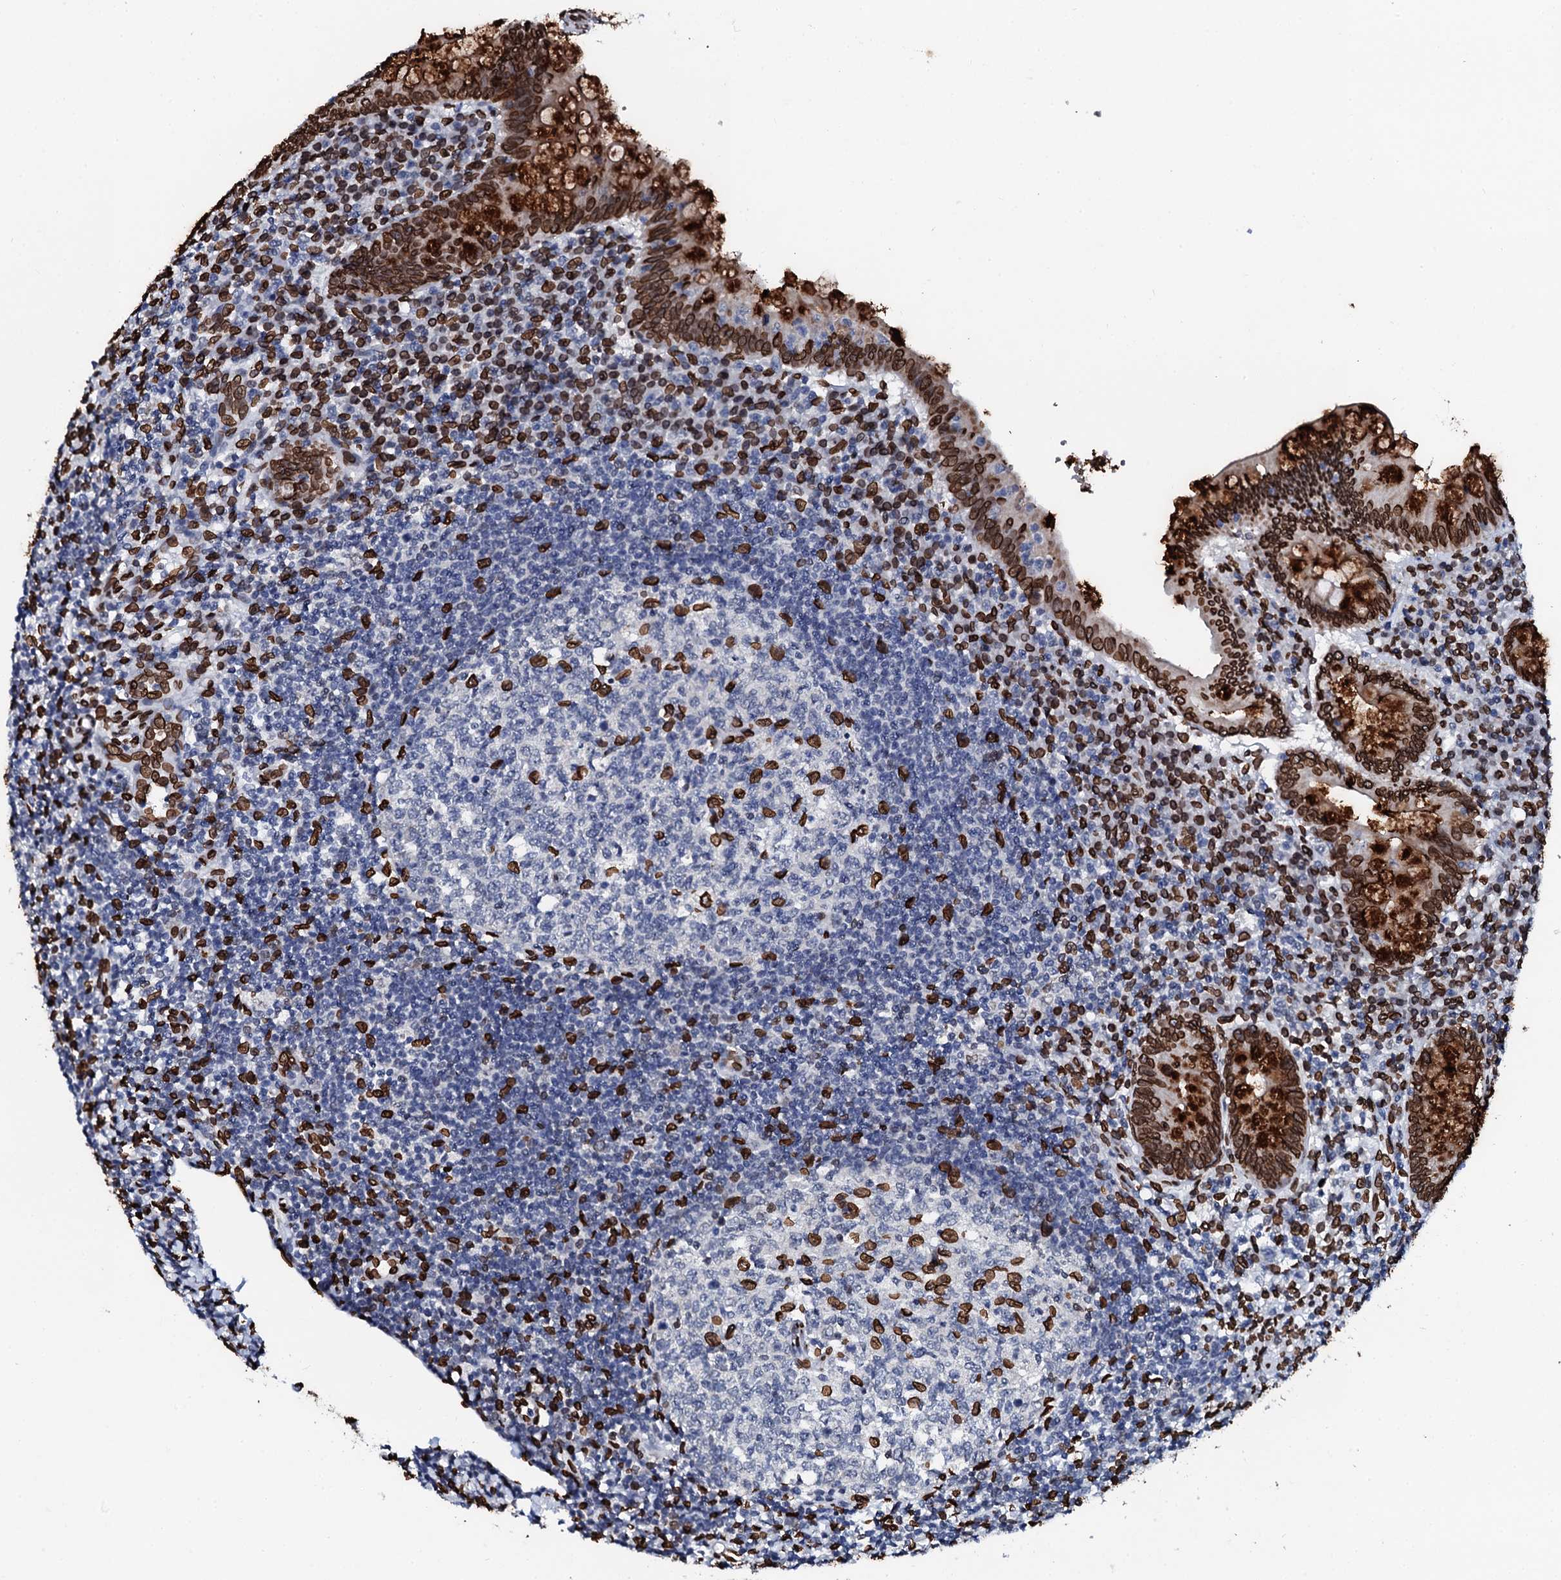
{"staining": {"intensity": "strong", "quantity": ">75%", "location": "cytoplasmic/membranous,nuclear"}, "tissue": "appendix", "cell_type": "Glandular cells", "image_type": "normal", "snomed": [{"axis": "morphology", "description": "Normal tissue, NOS"}, {"axis": "topography", "description": "Appendix"}], "caption": "Protein expression analysis of benign appendix demonstrates strong cytoplasmic/membranous,nuclear expression in about >75% of glandular cells. The staining is performed using DAB (3,3'-diaminobenzidine) brown chromogen to label protein expression. The nuclei are counter-stained blue using hematoxylin.", "gene": "KATNAL2", "patient": {"sex": "female", "age": 33}}